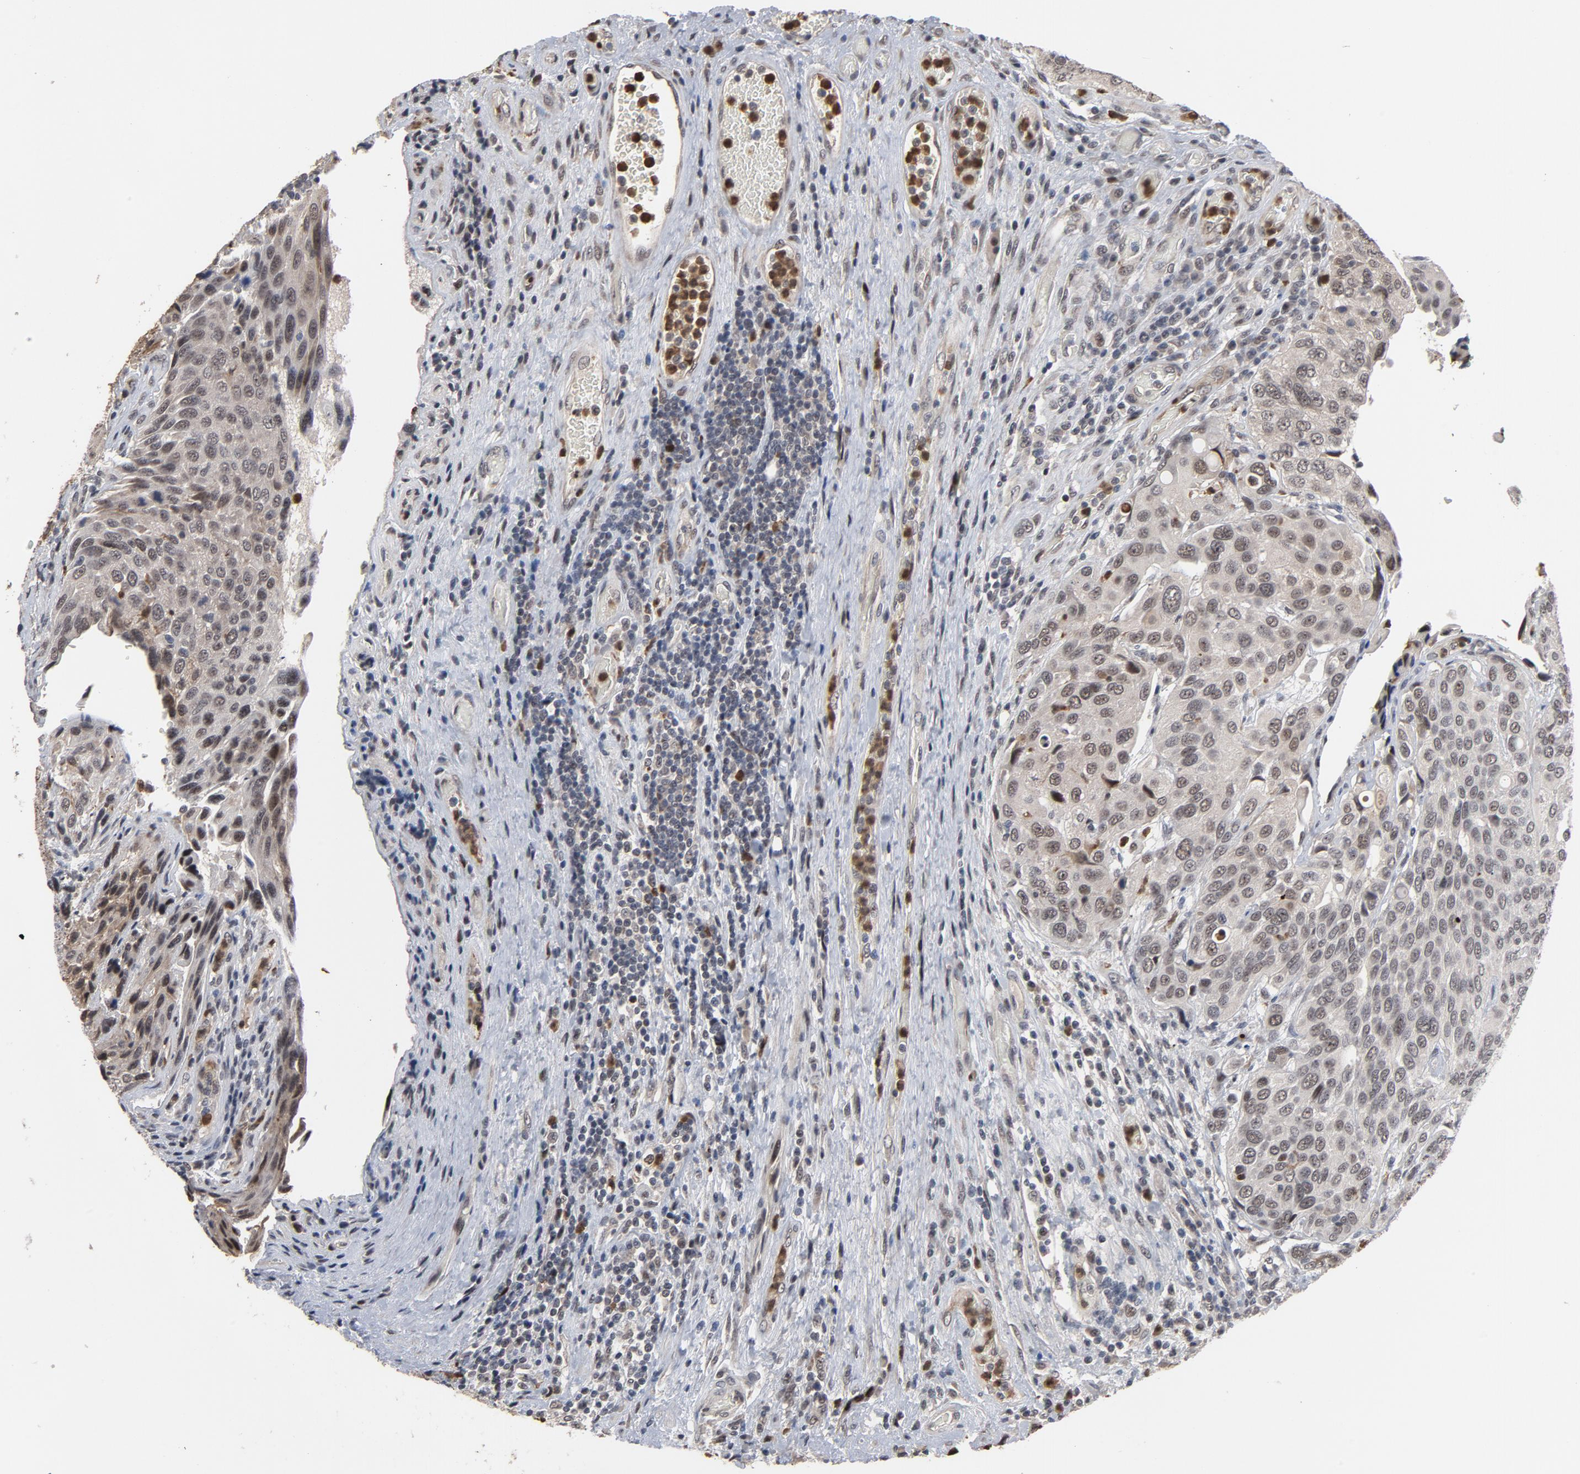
{"staining": {"intensity": "weak", "quantity": ">75%", "location": "nuclear"}, "tissue": "urothelial cancer", "cell_type": "Tumor cells", "image_type": "cancer", "snomed": [{"axis": "morphology", "description": "Urothelial carcinoma, High grade"}, {"axis": "topography", "description": "Urinary bladder"}], "caption": "High-grade urothelial carcinoma stained with a protein marker reveals weak staining in tumor cells.", "gene": "RTL5", "patient": {"sex": "male", "age": 50}}